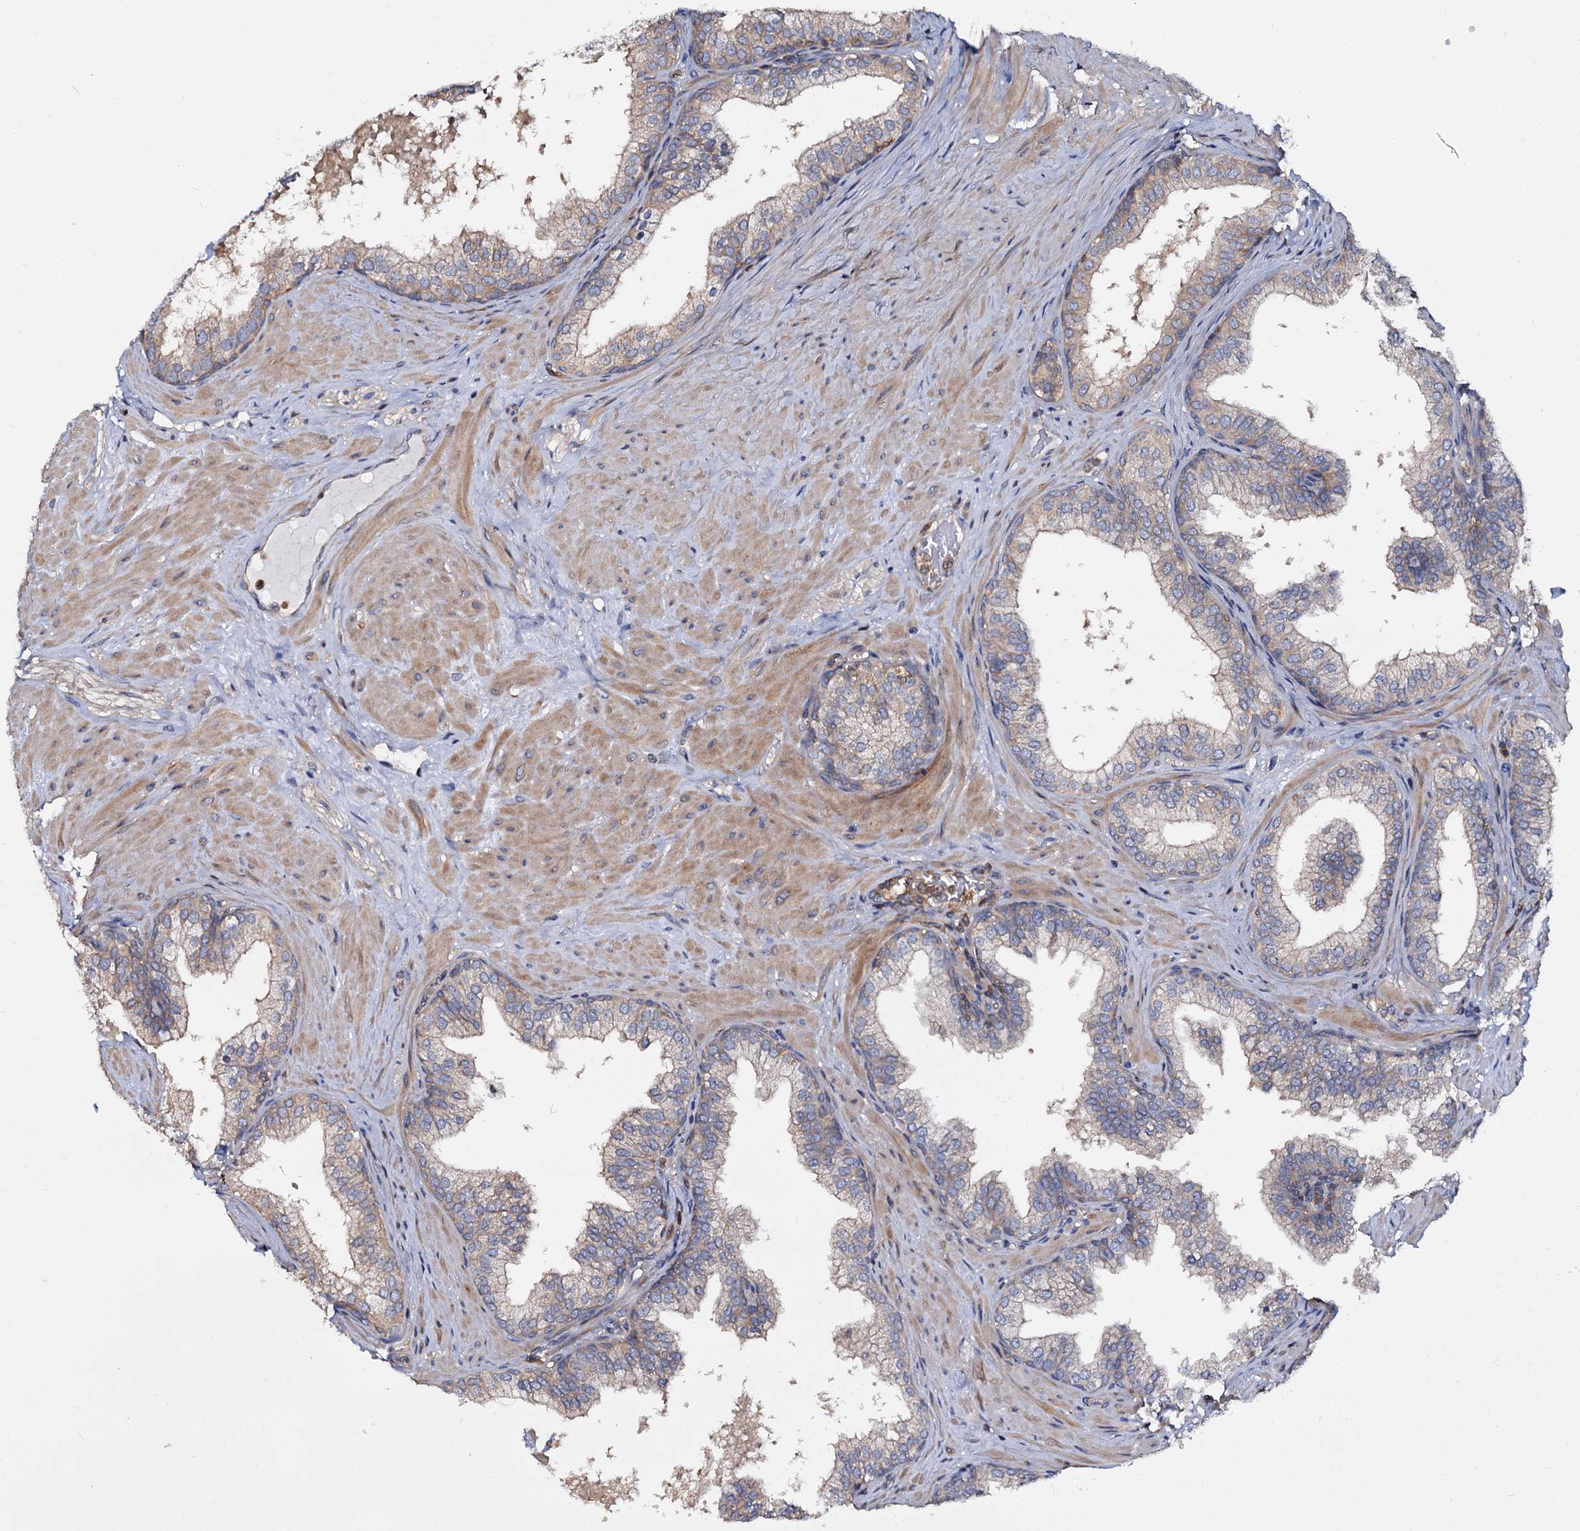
{"staining": {"intensity": "weak", "quantity": "25%-75%", "location": "cytoplasmic/membranous"}, "tissue": "prostate", "cell_type": "Glandular cells", "image_type": "normal", "snomed": [{"axis": "morphology", "description": "Normal tissue, NOS"}, {"axis": "topography", "description": "Prostate"}], "caption": "Unremarkable prostate shows weak cytoplasmic/membranous positivity in approximately 25%-75% of glandular cells, visualized by immunohistochemistry. Ihc stains the protein of interest in brown and the nuclei are stained blue.", "gene": "ANKRD13A", "patient": {"sex": "male", "age": 60}}